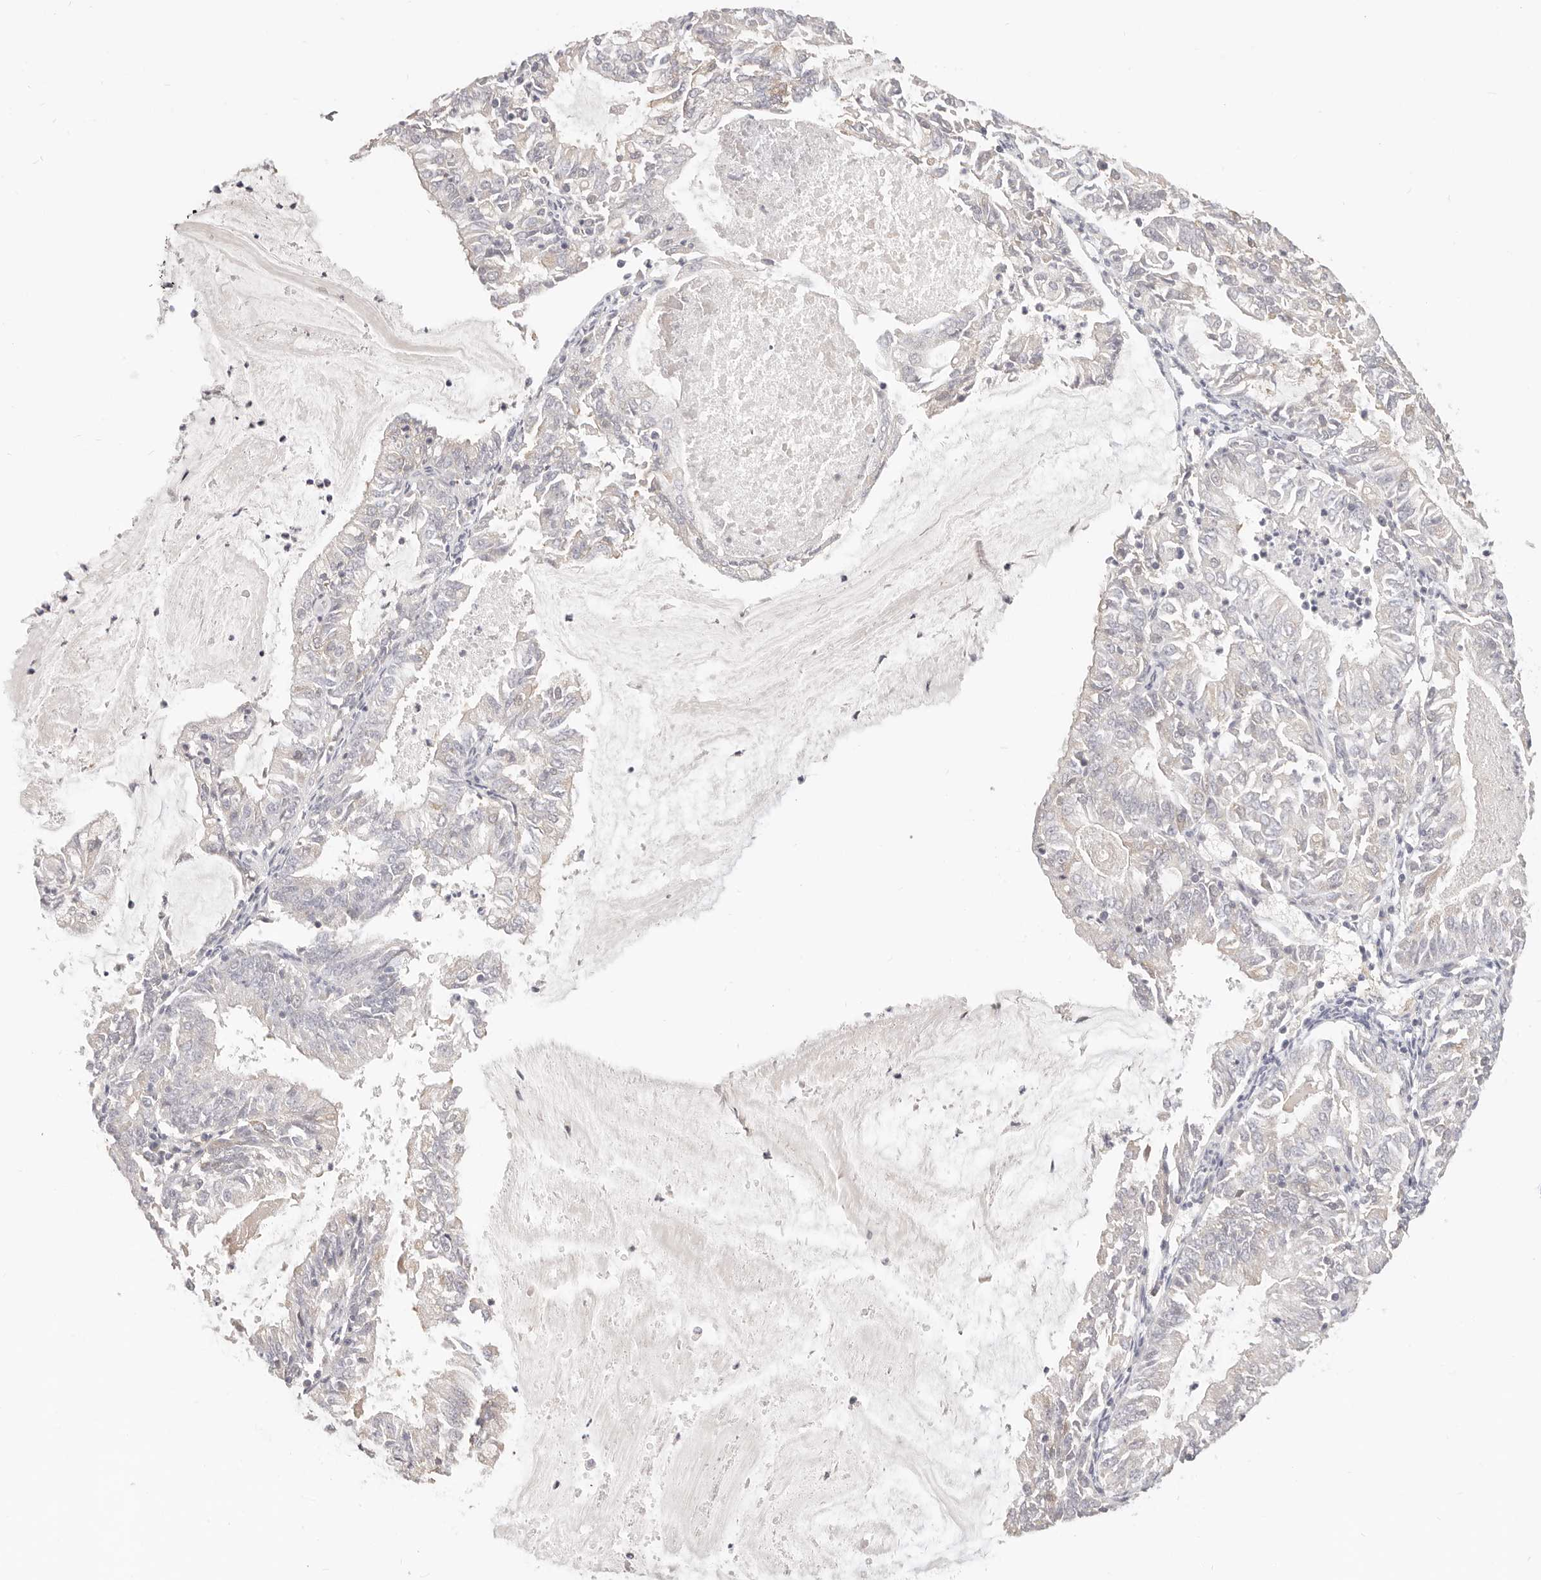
{"staining": {"intensity": "negative", "quantity": "none", "location": "none"}, "tissue": "endometrial cancer", "cell_type": "Tumor cells", "image_type": "cancer", "snomed": [{"axis": "morphology", "description": "Adenocarcinoma, NOS"}, {"axis": "topography", "description": "Endometrium"}], "caption": "High power microscopy photomicrograph of an immunohistochemistry (IHC) micrograph of endometrial cancer, revealing no significant positivity in tumor cells.", "gene": "DTNBP1", "patient": {"sex": "female", "age": 57}}